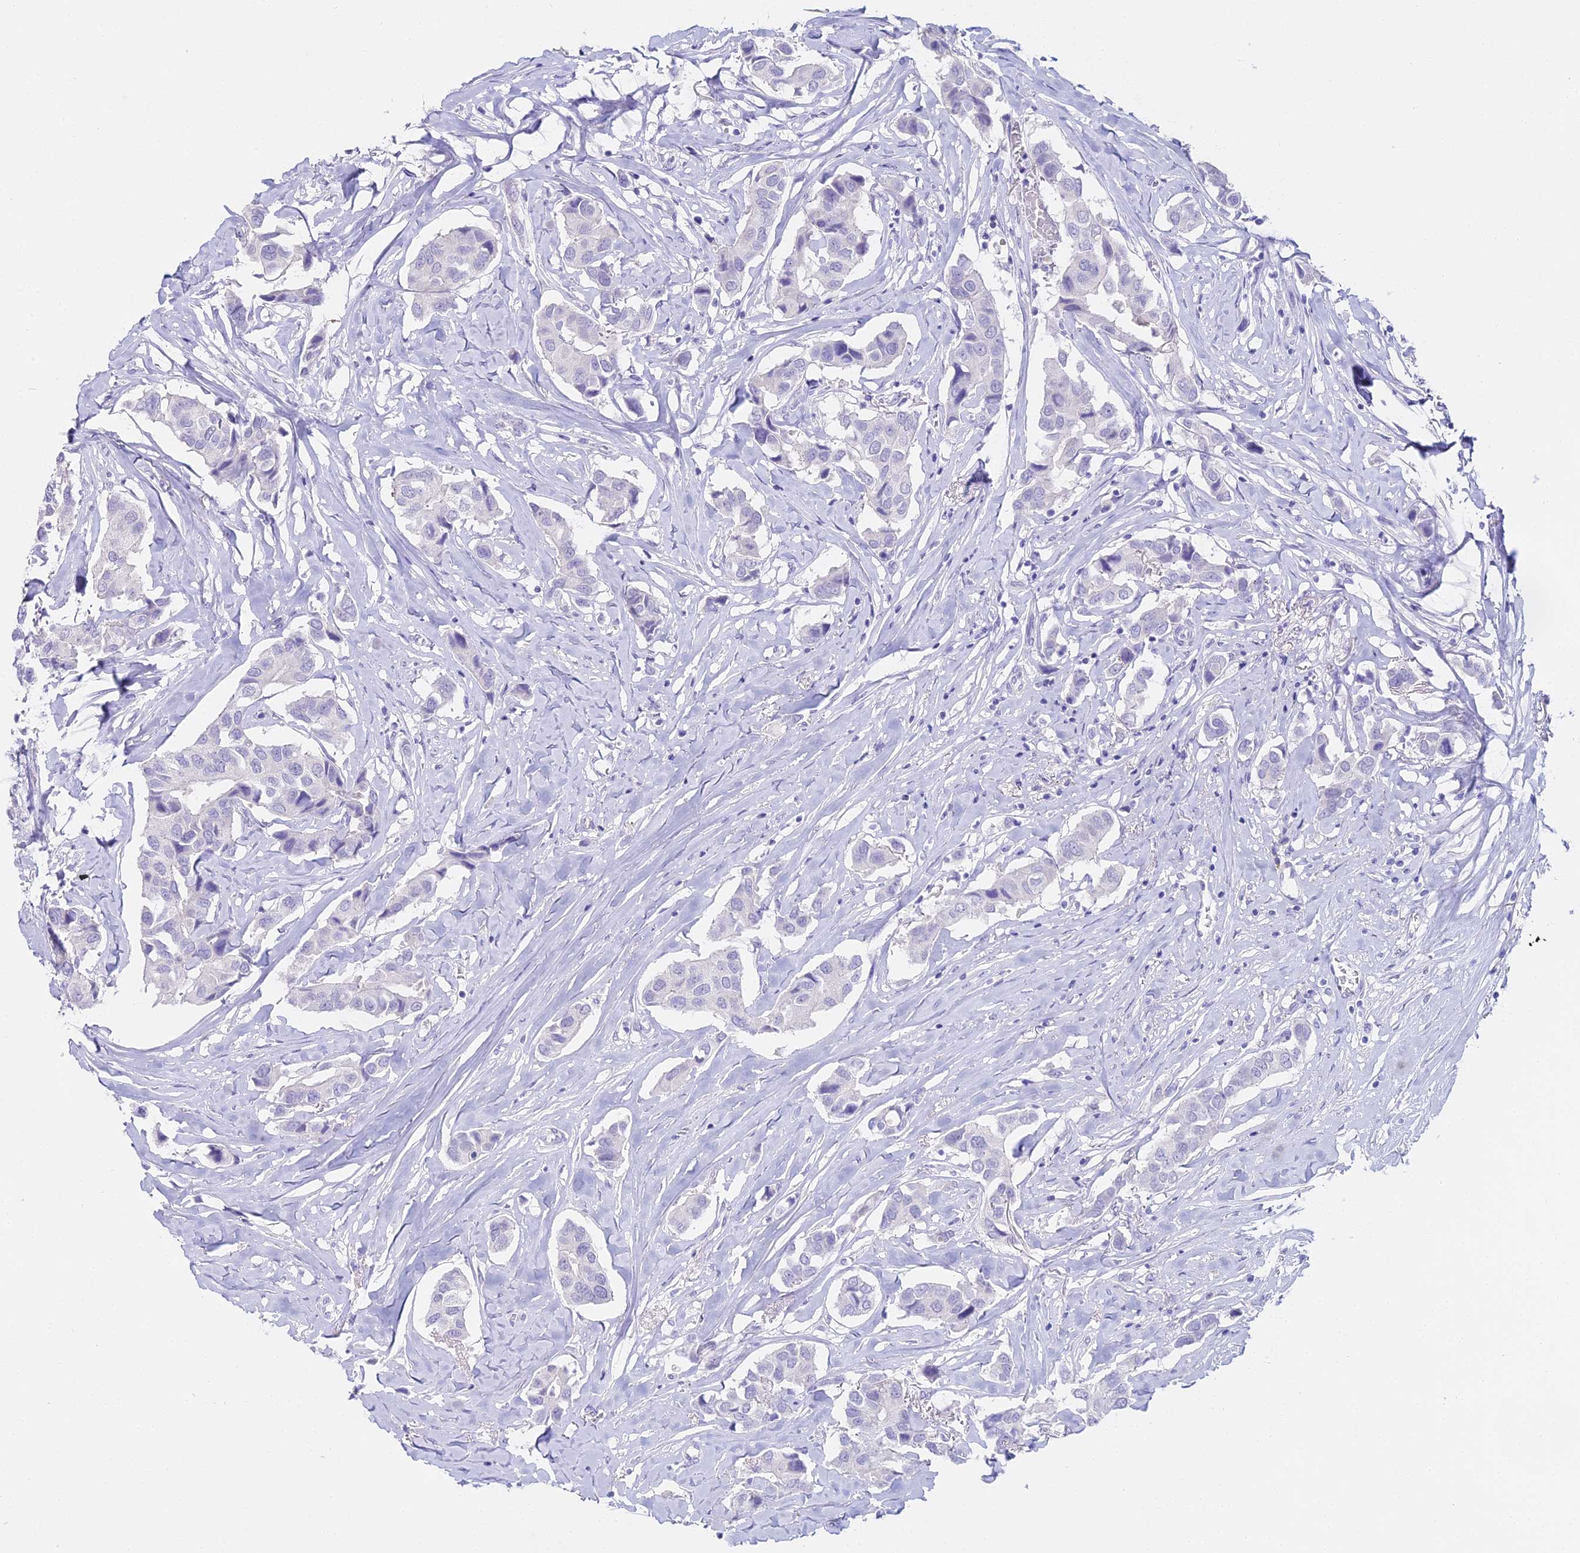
{"staining": {"intensity": "negative", "quantity": "none", "location": "none"}, "tissue": "breast cancer", "cell_type": "Tumor cells", "image_type": "cancer", "snomed": [{"axis": "morphology", "description": "Duct carcinoma"}, {"axis": "topography", "description": "Breast"}], "caption": "Breast cancer (invasive ductal carcinoma) was stained to show a protein in brown. There is no significant positivity in tumor cells. (DAB immunohistochemistry (IHC) visualized using brightfield microscopy, high magnification).", "gene": "ALPP", "patient": {"sex": "female", "age": 80}}